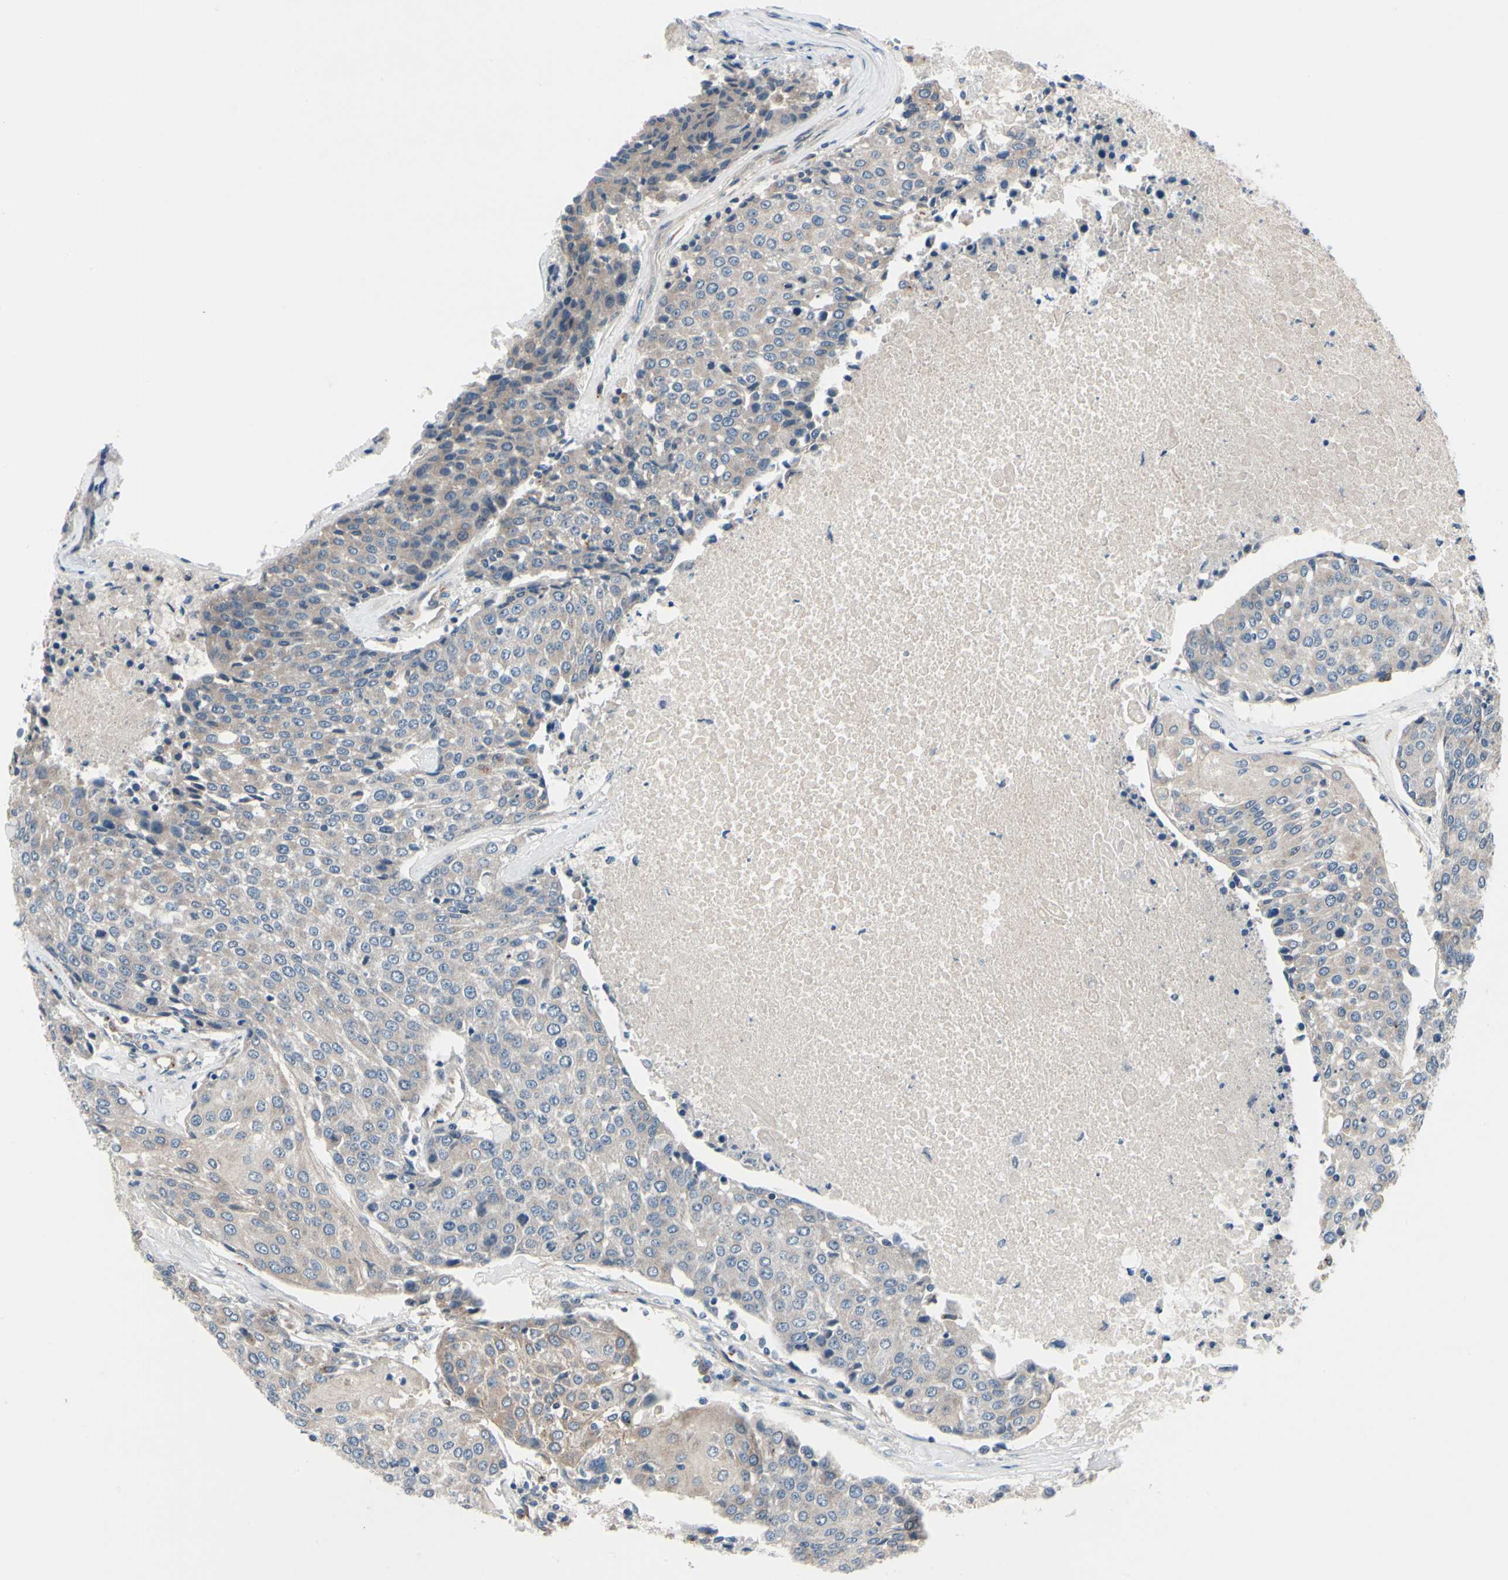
{"staining": {"intensity": "weak", "quantity": "<25%", "location": "cytoplasmic/membranous"}, "tissue": "urothelial cancer", "cell_type": "Tumor cells", "image_type": "cancer", "snomed": [{"axis": "morphology", "description": "Urothelial carcinoma, High grade"}, {"axis": "topography", "description": "Urinary bladder"}], "caption": "The image reveals no significant staining in tumor cells of urothelial cancer.", "gene": "PRKAR2B", "patient": {"sex": "female", "age": 85}}